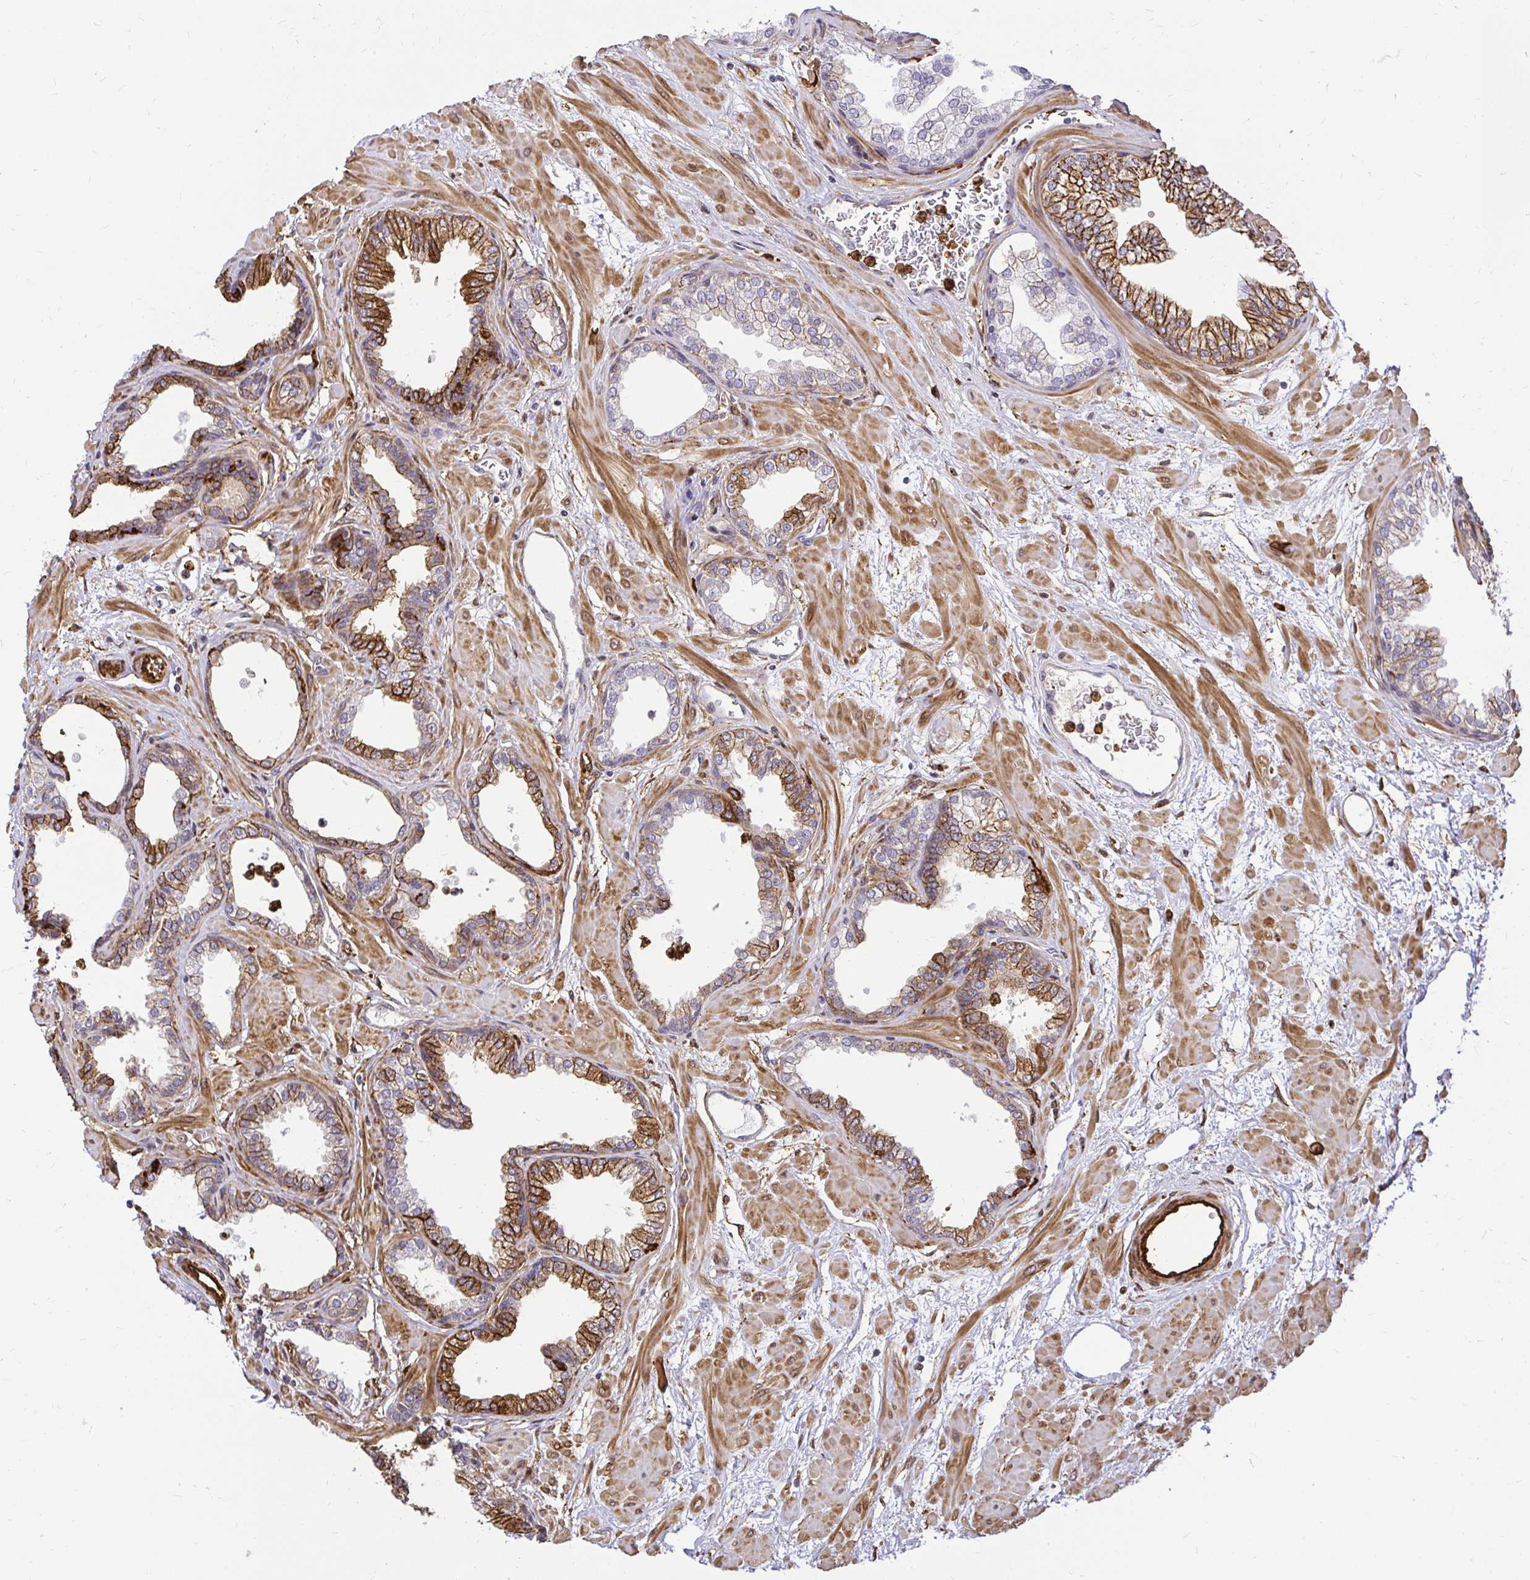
{"staining": {"intensity": "moderate", "quantity": "25%-75%", "location": "cytoplasmic/membranous"}, "tissue": "prostate", "cell_type": "Glandular cells", "image_type": "normal", "snomed": [{"axis": "morphology", "description": "Normal tissue, NOS"}, {"axis": "topography", "description": "Prostate"}], "caption": "A high-resolution micrograph shows immunohistochemistry staining of unremarkable prostate, which displays moderate cytoplasmic/membranous positivity in approximately 25%-75% of glandular cells.", "gene": "GSN", "patient": {"sex": "male", "age": 37}}